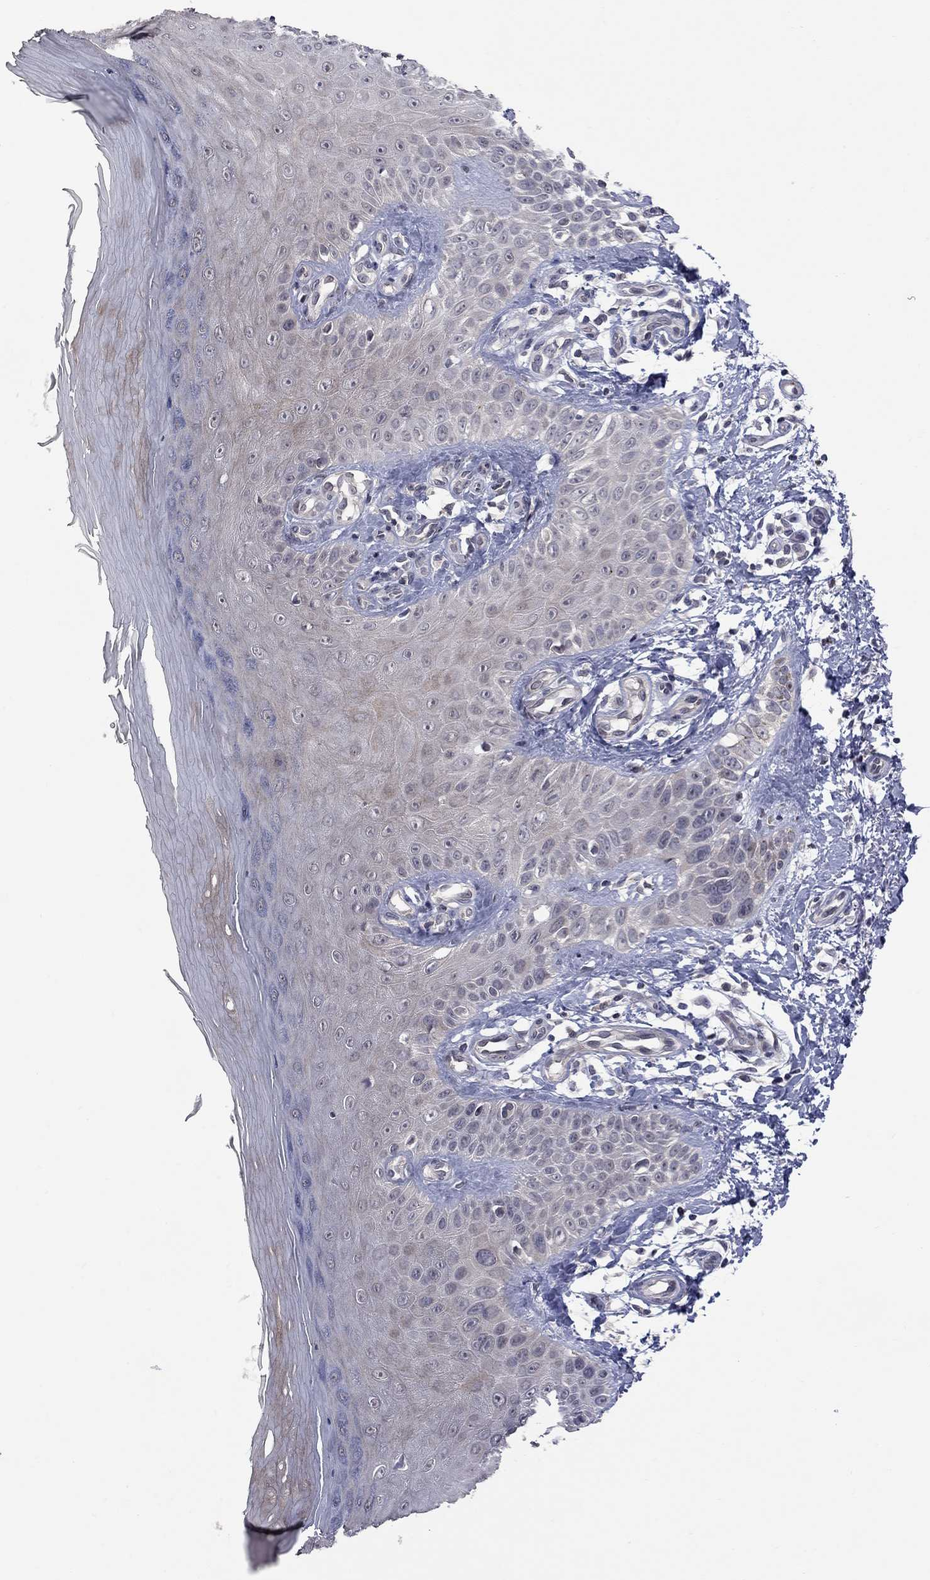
{"staining": {"intensity": "negative", "quantity": "none", "location": "none"}, "tissue": "skin", "cell_type": "Fibroblasts", "image_type": "normal", "snomed": [{"axis": "morphology", "description": "Normal tissue, NOS"}, {"axis": "morphology", "description": "Inflammation, NOS"}, {"axis": "morphology", "description": "Fibrosis, NOS"}, {"axis": "topography", "description": "Skin"}], "caption": "Benign skin was stained to show a protein in brown. There is no significant expression in fibroblasts. (Immunohistochemistry (ihc), brightfield microscopy, high magnification).", "gene": "FABP12", "patient": {"sex": "male", "age": 71}}